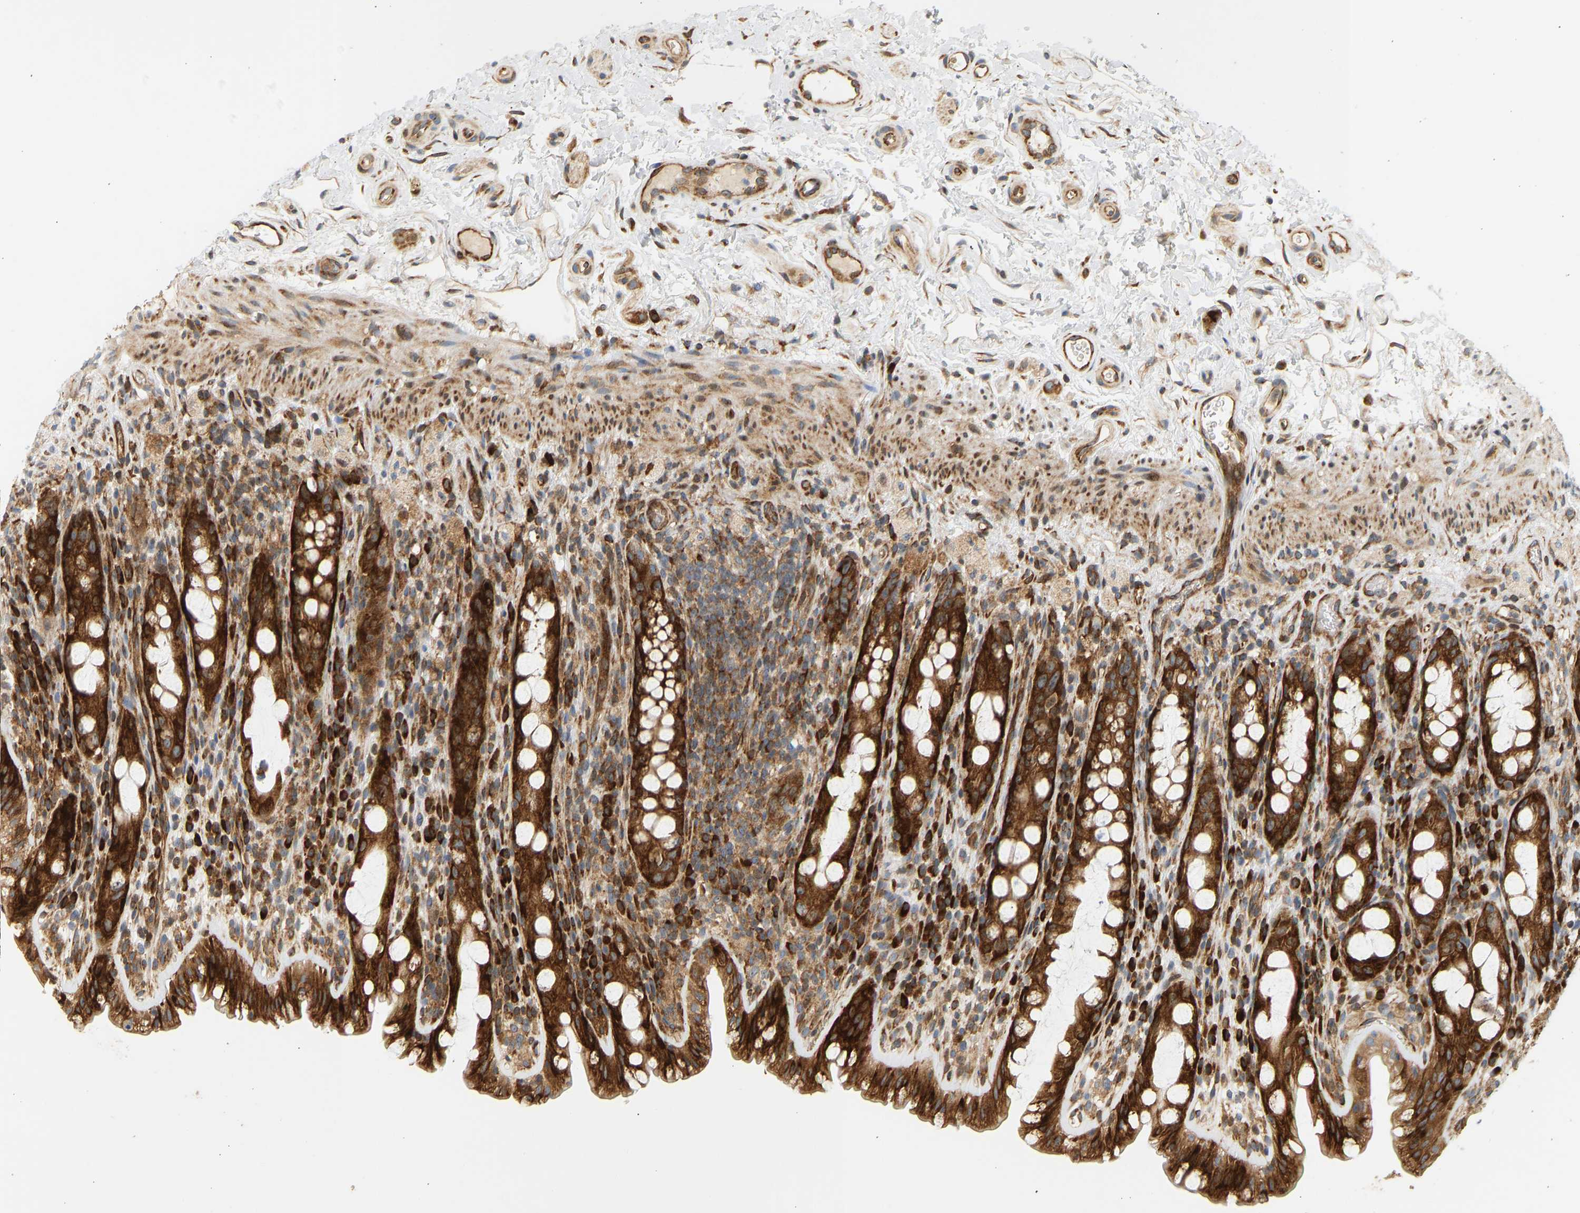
{"staining": {"intensity": "strong", "quantity": ">75%", "location": "cytoplasmic/membranous"}, "tissue": "rectum", "cell_type": "Glandular cells", "image_type": "normal", "snomed": [{"axis": "morphology", "description": "Normal tissue, NOS"}, {"axis": "topography", "description": "Rectum"}], "caption": "Rectum stained with immunohistochemistry (IHC) displays strong cytoplasmic/membranous expression in about >75% of glandular cells.", "gene": "RPS14", "patient": {"sex": "male", "age": 44}}